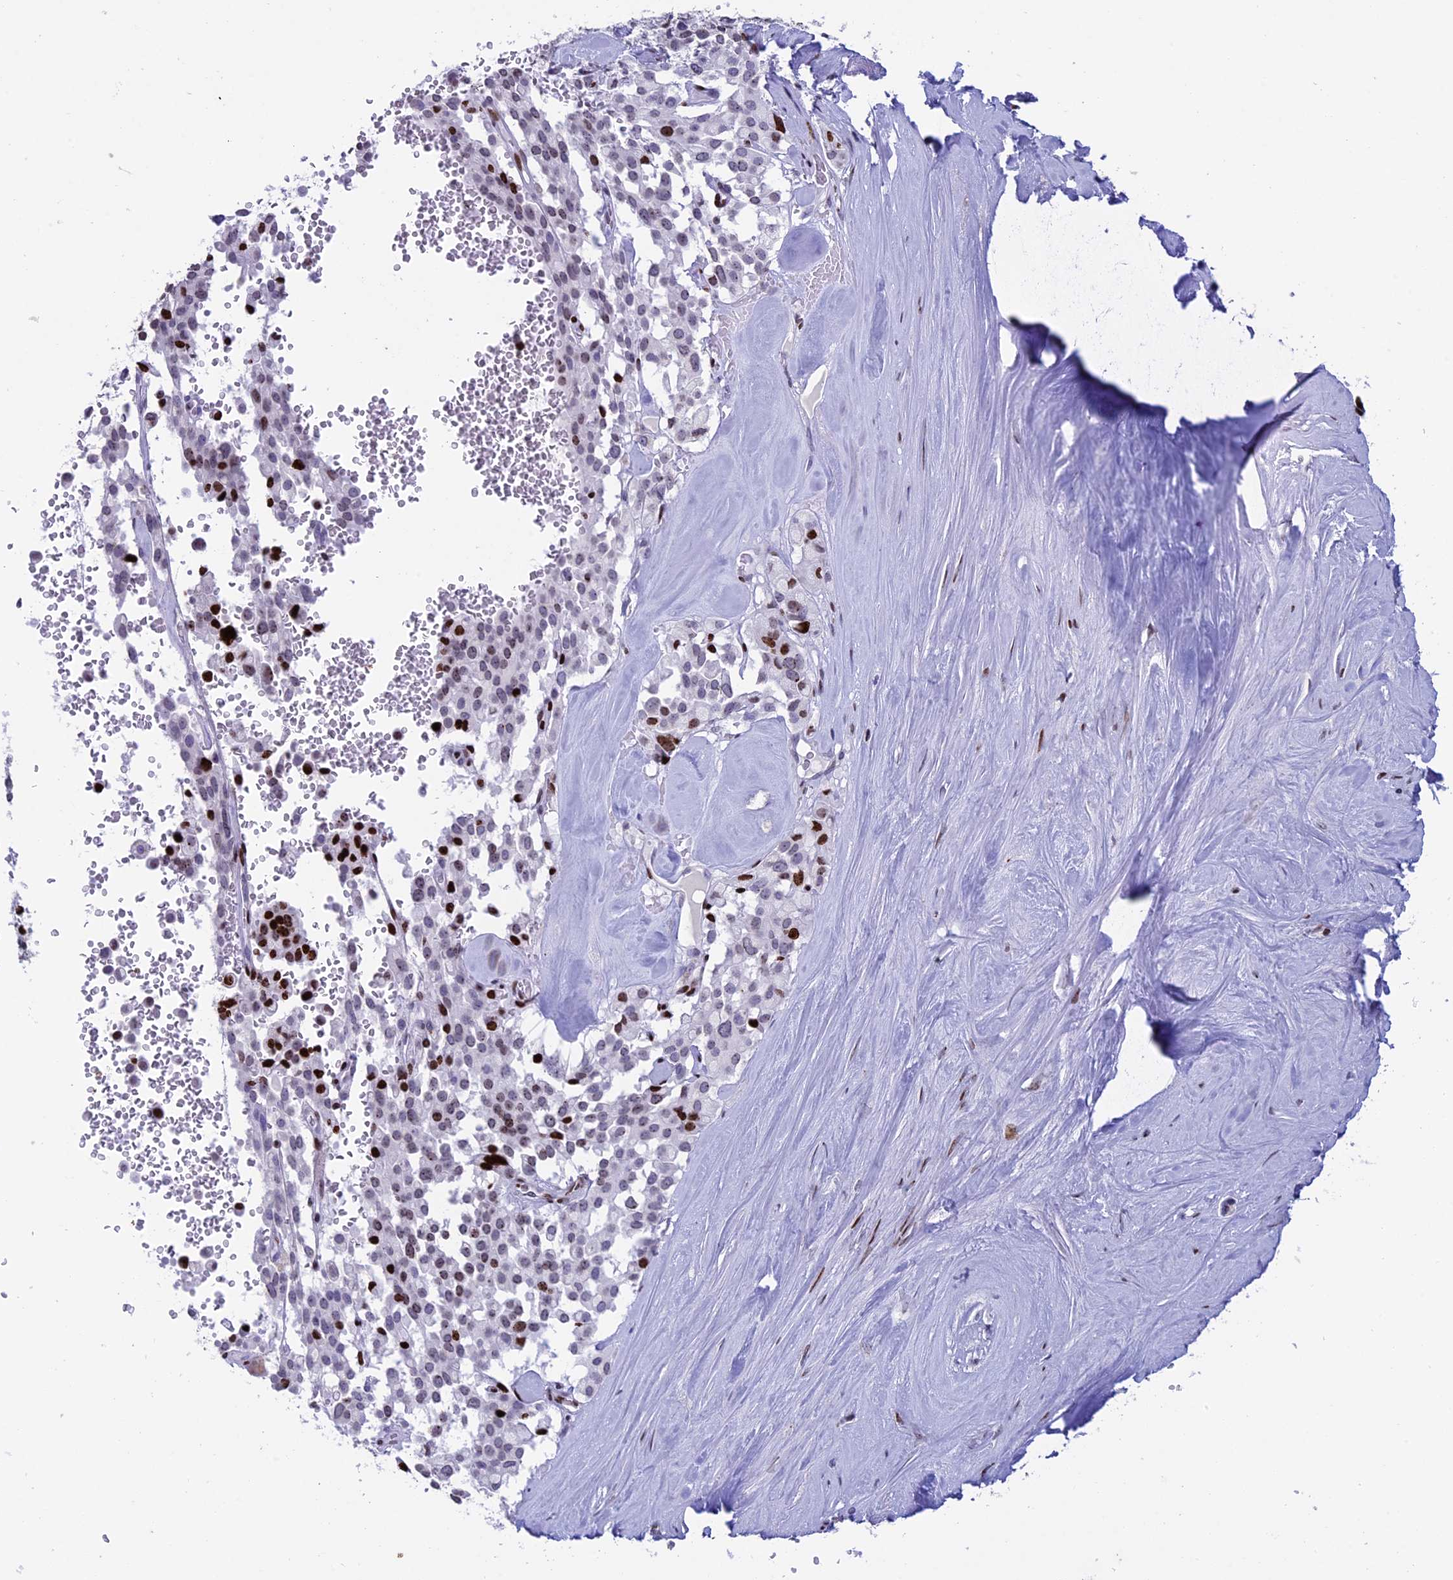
{"staining": {"intensity": "strong", "quantity": "<25%", "location": "nuclear"}, "tissue": "pancreatic cancer", "cell_type": "Tumor cells", "image_type": "cancer", "snomed": [{"axis": "morphology", "description": "Adenocarcinoma, NOS"}, {"axis": "topography", "description": "Pancreas"}], "caption": "IHC of pancreatic adenocarcinoma reveals medium levels of strong nuclear expression in approximately <25% of tumor cells. The staining is performed using DAB (3,3'-diaminobenzidine) brown chromogen to label protein expression. The nuclei are counter-stained blue using hematoxylin.", "gene": "BTBD3", "patient": {"sex": "male", "age": 65}}